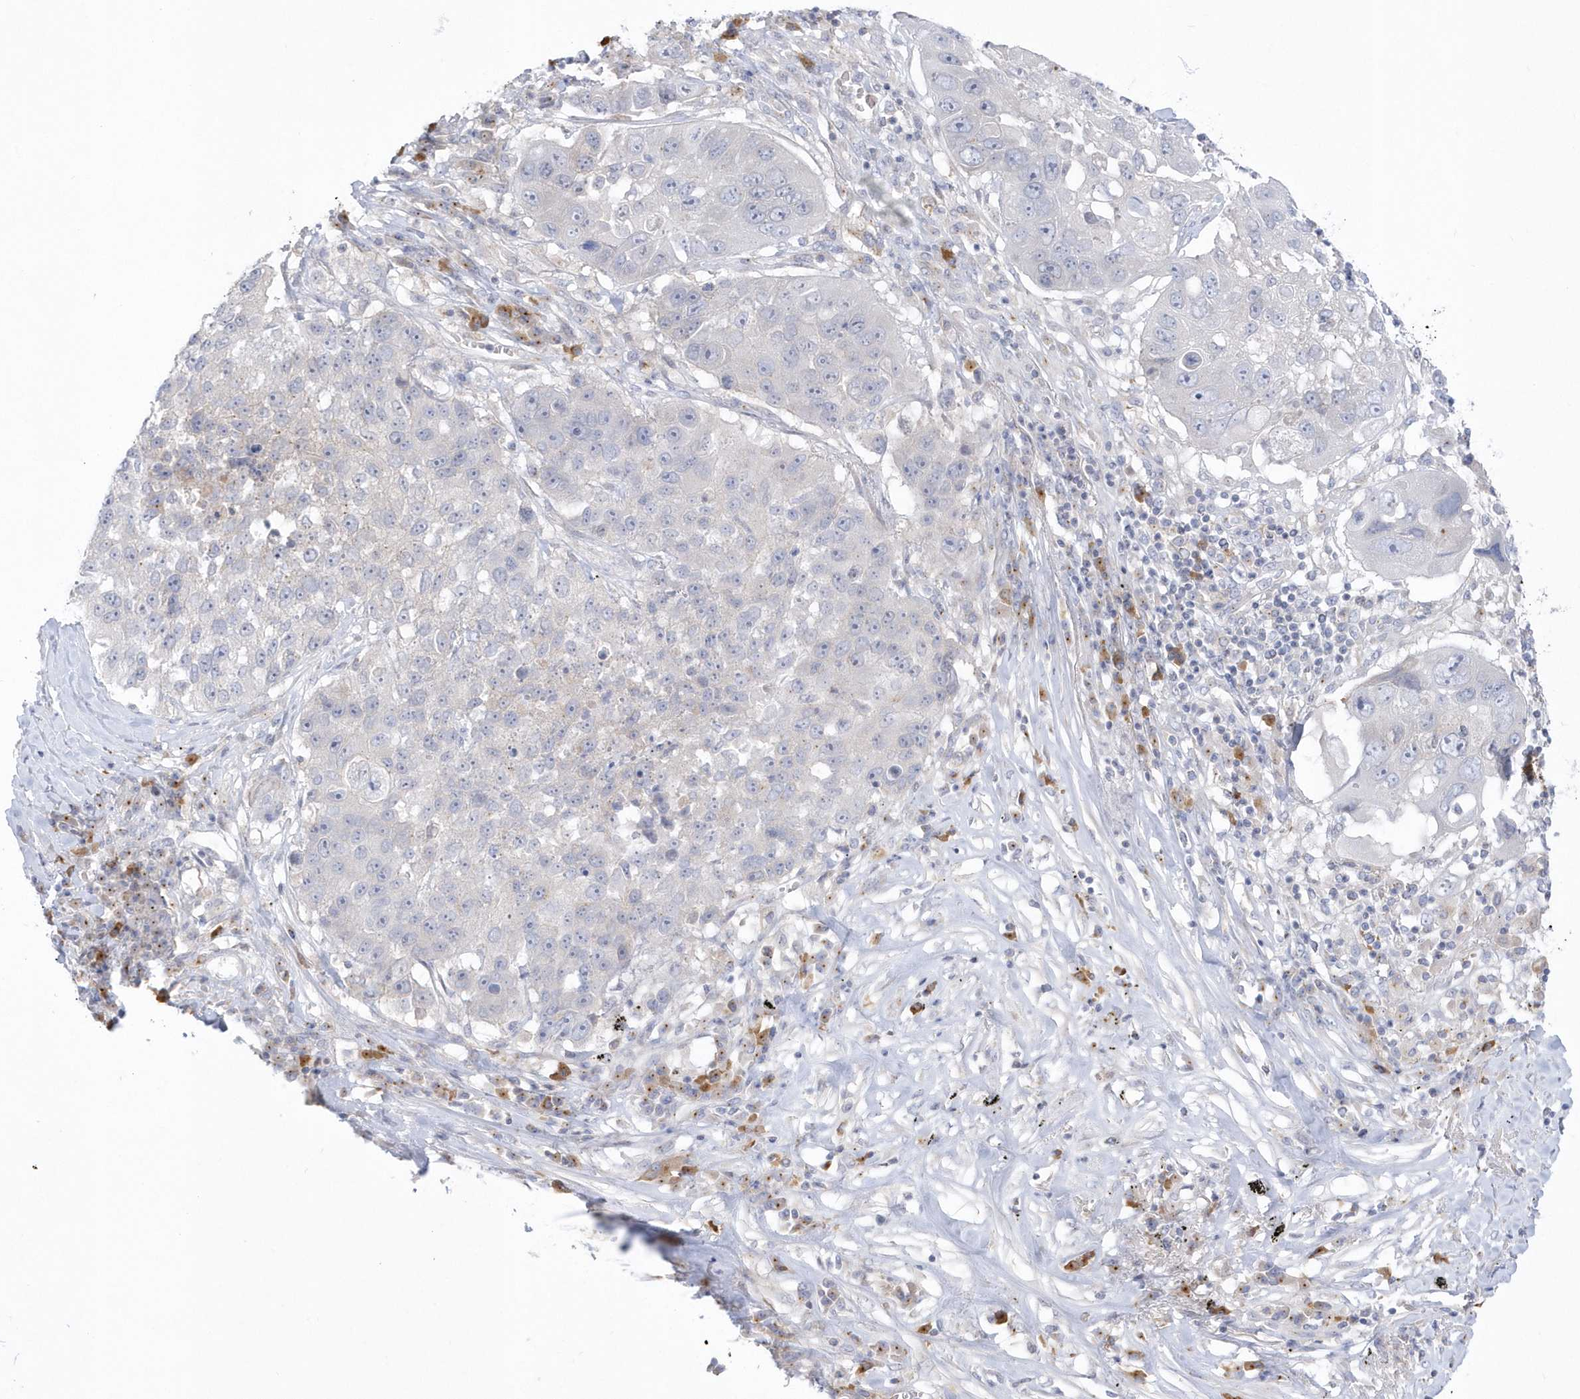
{"staining": {"intensity": "negative", "quantity": "none", "location": "none"}, "tissue": "lung cancer", "cell_type": "Tumor cells", "image_type": "cancer", "snomed": [{"axis": "morphology", "description": "Squamous cell carcinoma, NOS"}, {"axis": "topography", "description": "Lung"}], "caption": "High power microscopy photomicrograph of an IHC image of lung cancer, revealing no significant staining in tumor cells.", "gene": "SEMA3D", "patient": {"sex": "male", "age": 61}}